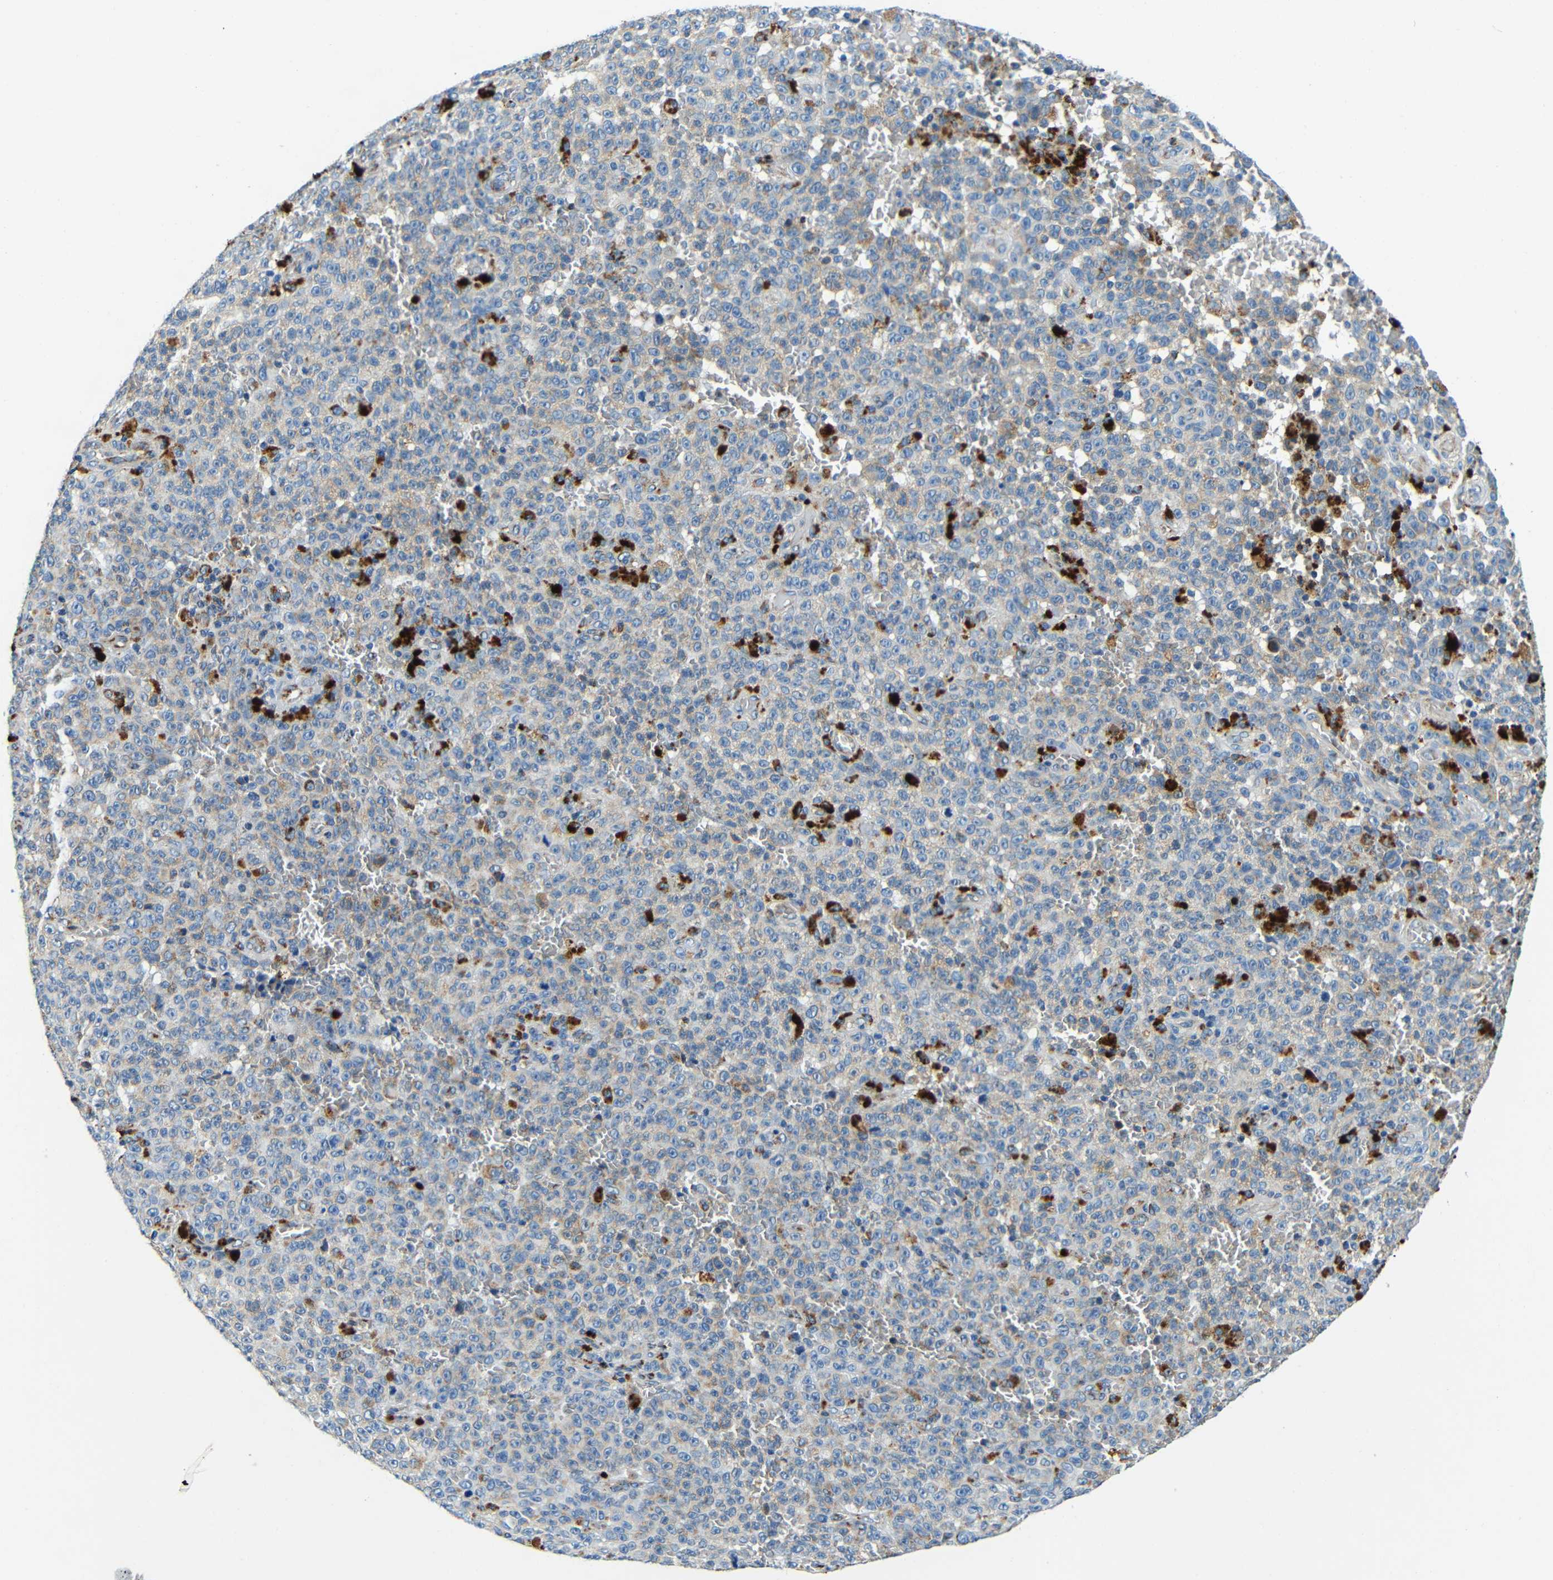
{"staining": {"intensity": "moderate", "quantity": ">75%", "location": "cytoplasmic/membranous"}, "tissue": "melanoma", "cell_type": "Tumor cells", "image_type": "cancer", "snomed": [{"axis": "morphology", "description": "Malignant melanoma, NOS"}, {"axis": "topography", "description": "Skin"}], "caption": "Moderate cytoplasmic/membranous staining for a protein is present in approximately >75% of tumor cells of malignant melanoma using IHC.", "gene": "GALNT18", "patient": {"sex": "female", "age": 82}}